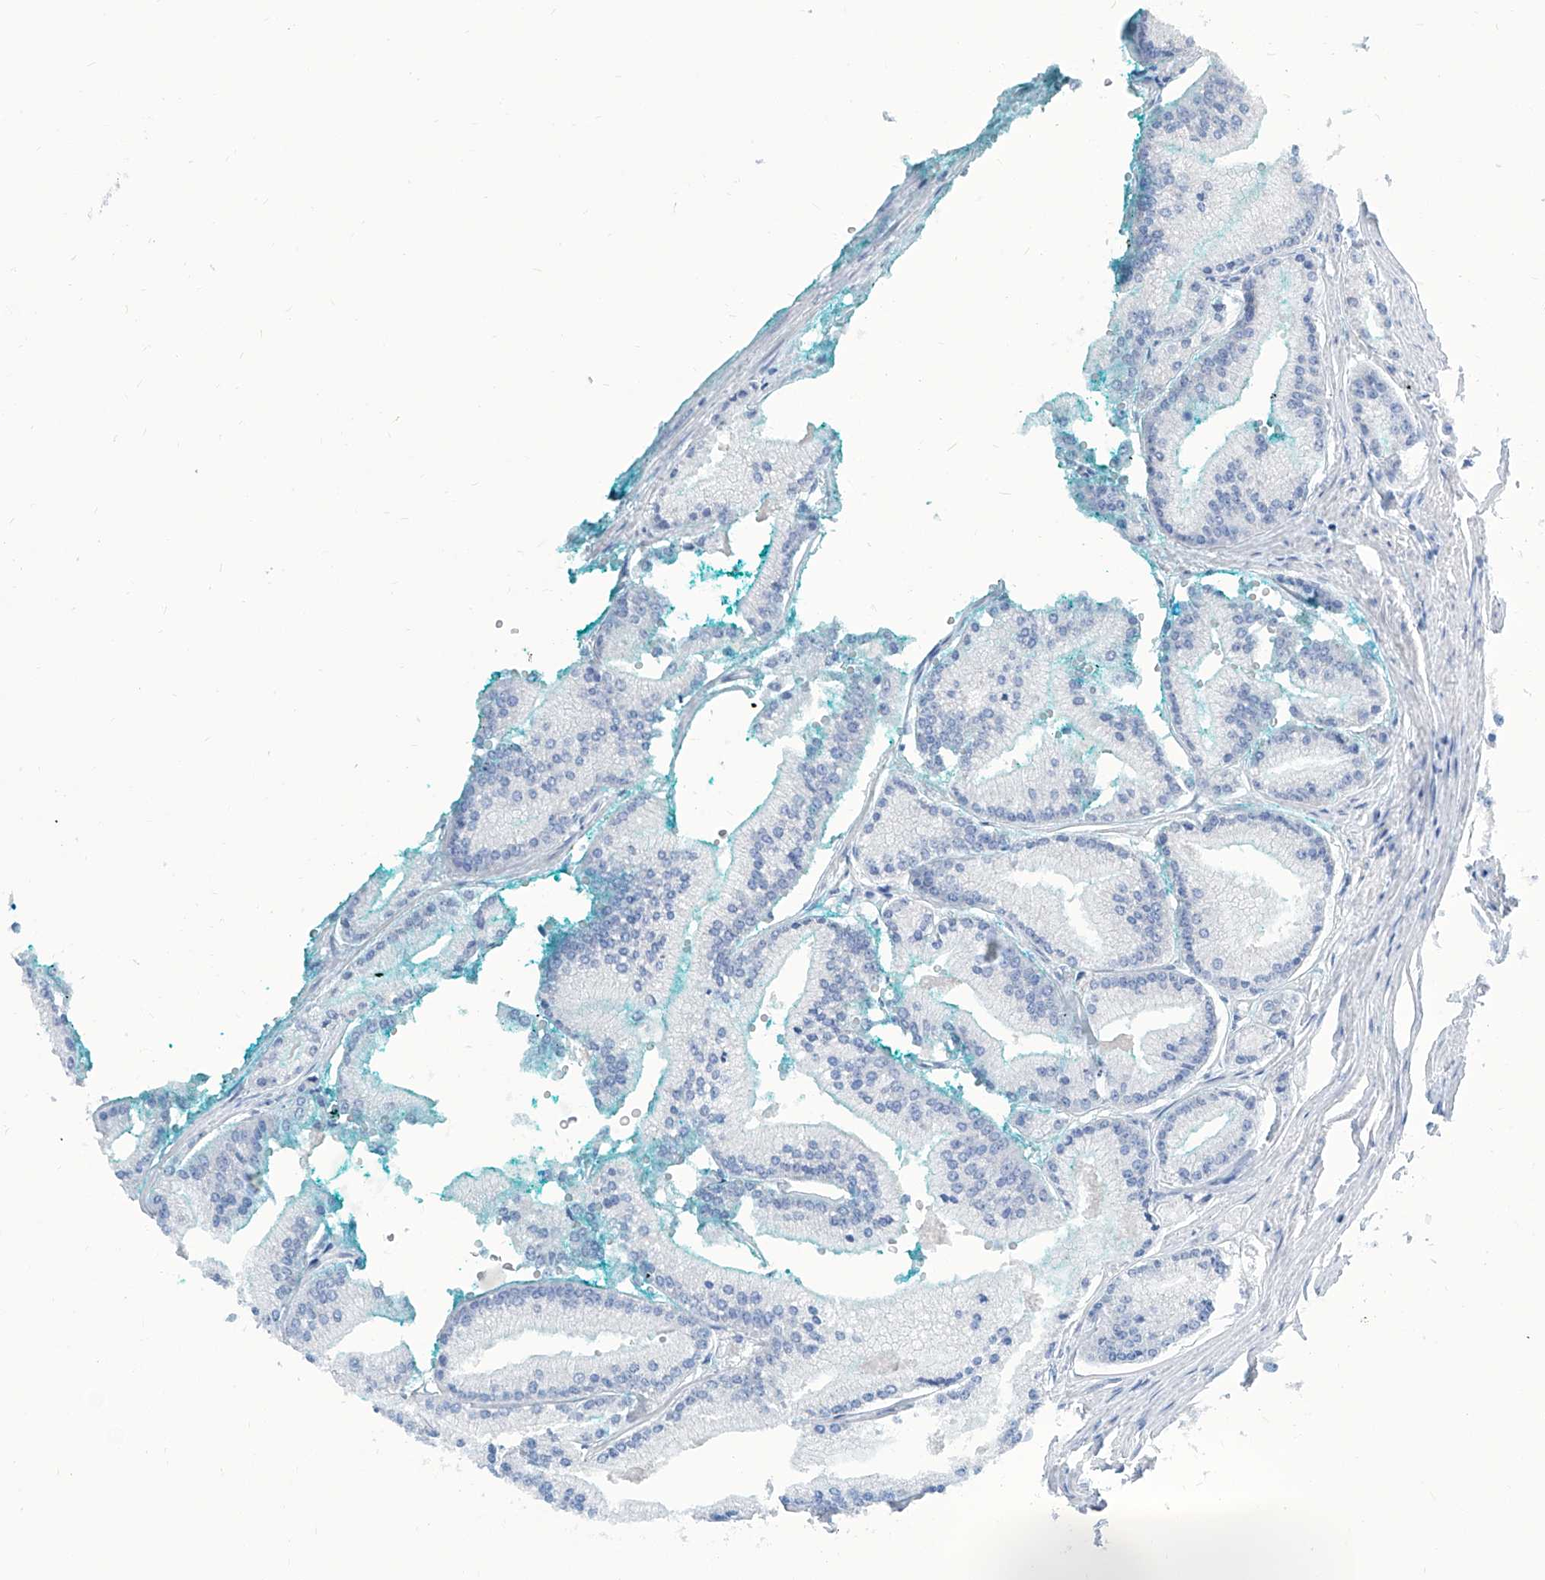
{"staining": {"intensity": "negative", "quantity": "none", "location": "none"}, "tissue": "prostate cancer", "cell_type": "Tumor cells", "image_type": "cancer", "snomed": [{"axis": "morphology", "description": "Adenocarcinoma, Low grade"}, {"axis": "topography", "description": "Prostate"}], "caption": "High magnification brightfield microscopy of prostate cancer (low-grade adenocarcinoma) stained with DAB (3,3'-diaminobenzidine) (brown) and counterstained with hematoxylin (blue): tumor cells show no significant positivity.", "gene": "ZNF519", "patient": {"sex": "male", "age": 52}}